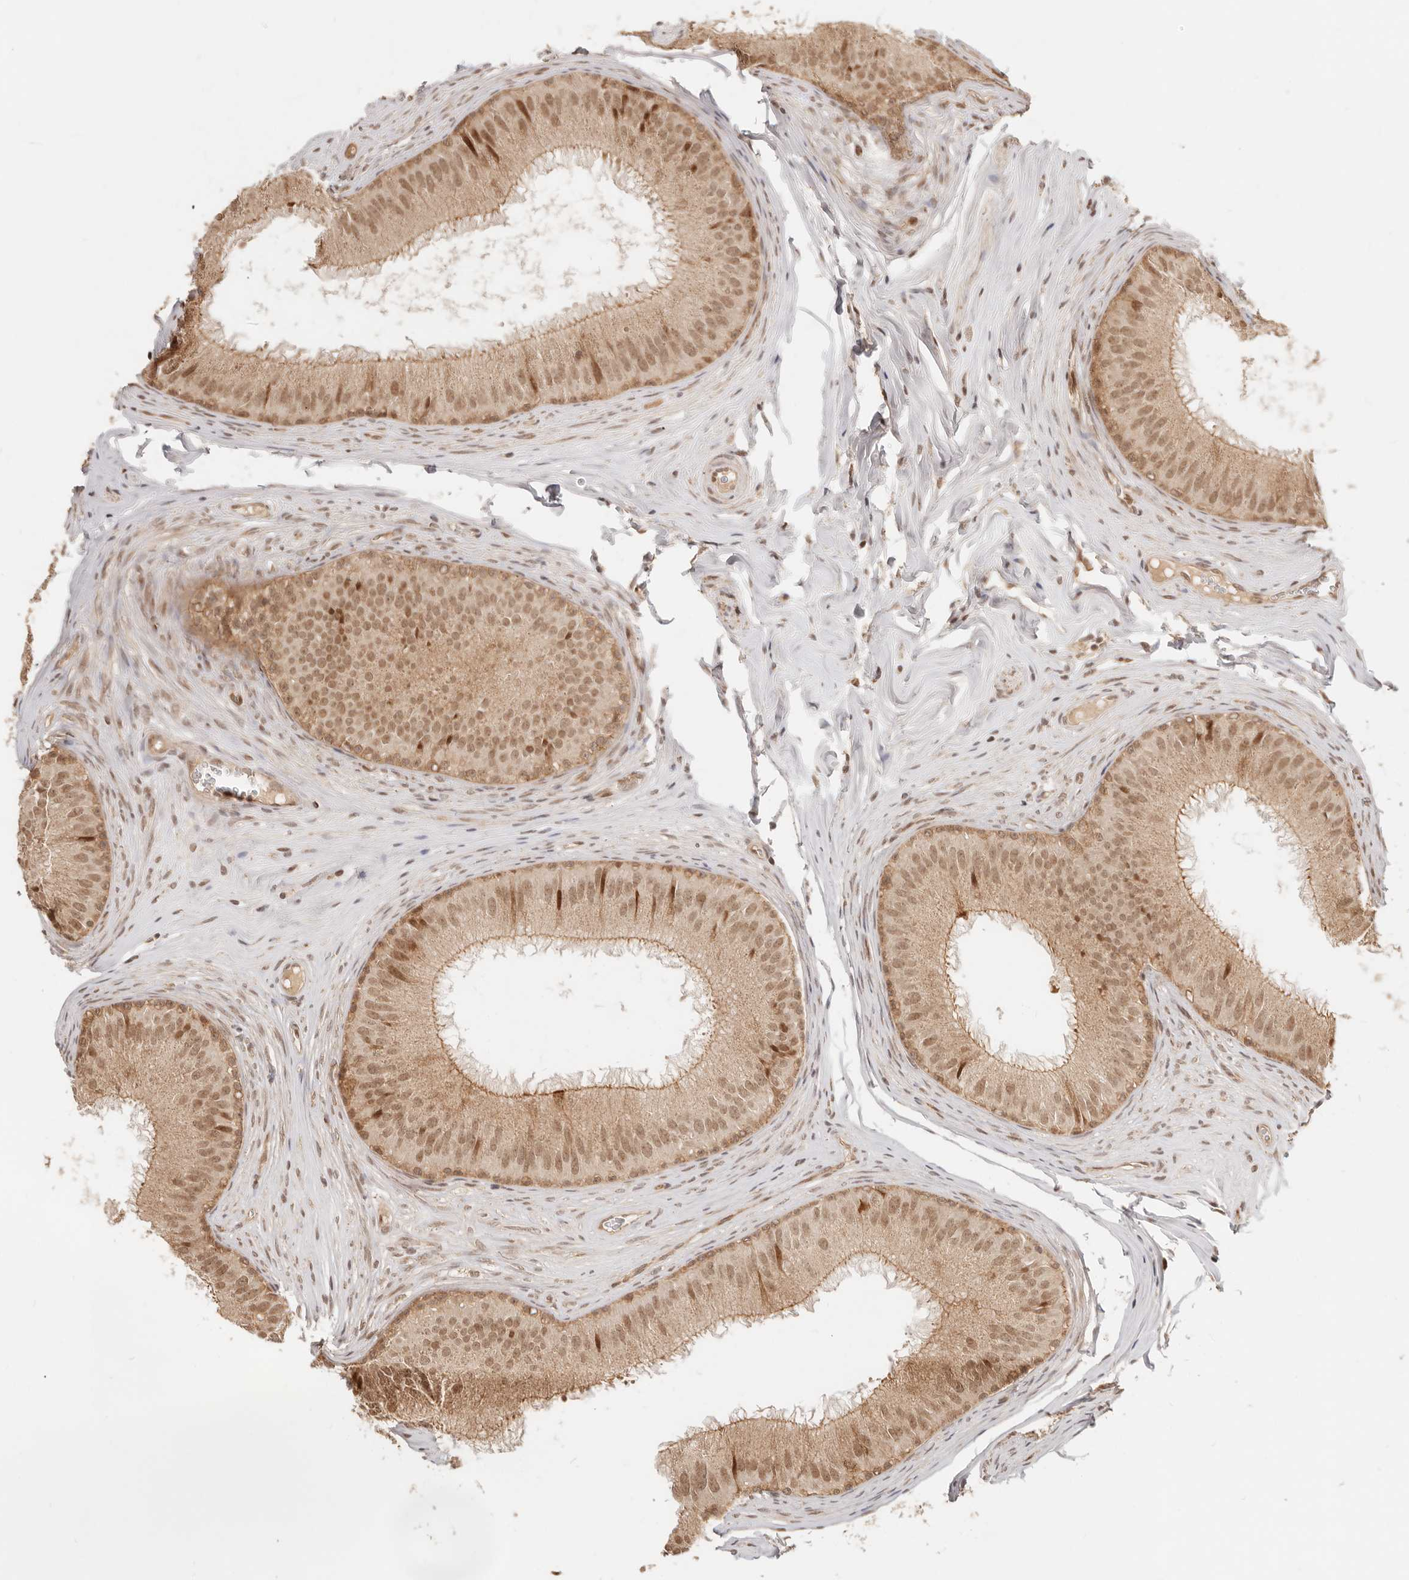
{"staining": {"intensity": "moderate", "quantity": ">75%", "location": "nuclear"}, "tissue": "epididymis", "cell_type": "Glandular cells", "image_type": "normal", "snomed": [{"axis": "morphology", "description": "Normal tissue, NOS"}, {"axis": "topography", "description": "Epididymis"}], "caption": "Glandular cells reveal medium levels of moderate nuclear expression in approximately >75% of cells in benign human epididymis. (brown staining indicates protein expression, while blue staining denotes nuclei).", "gene": "BAALC", "patient": {"sex": "male", "age": 32}}